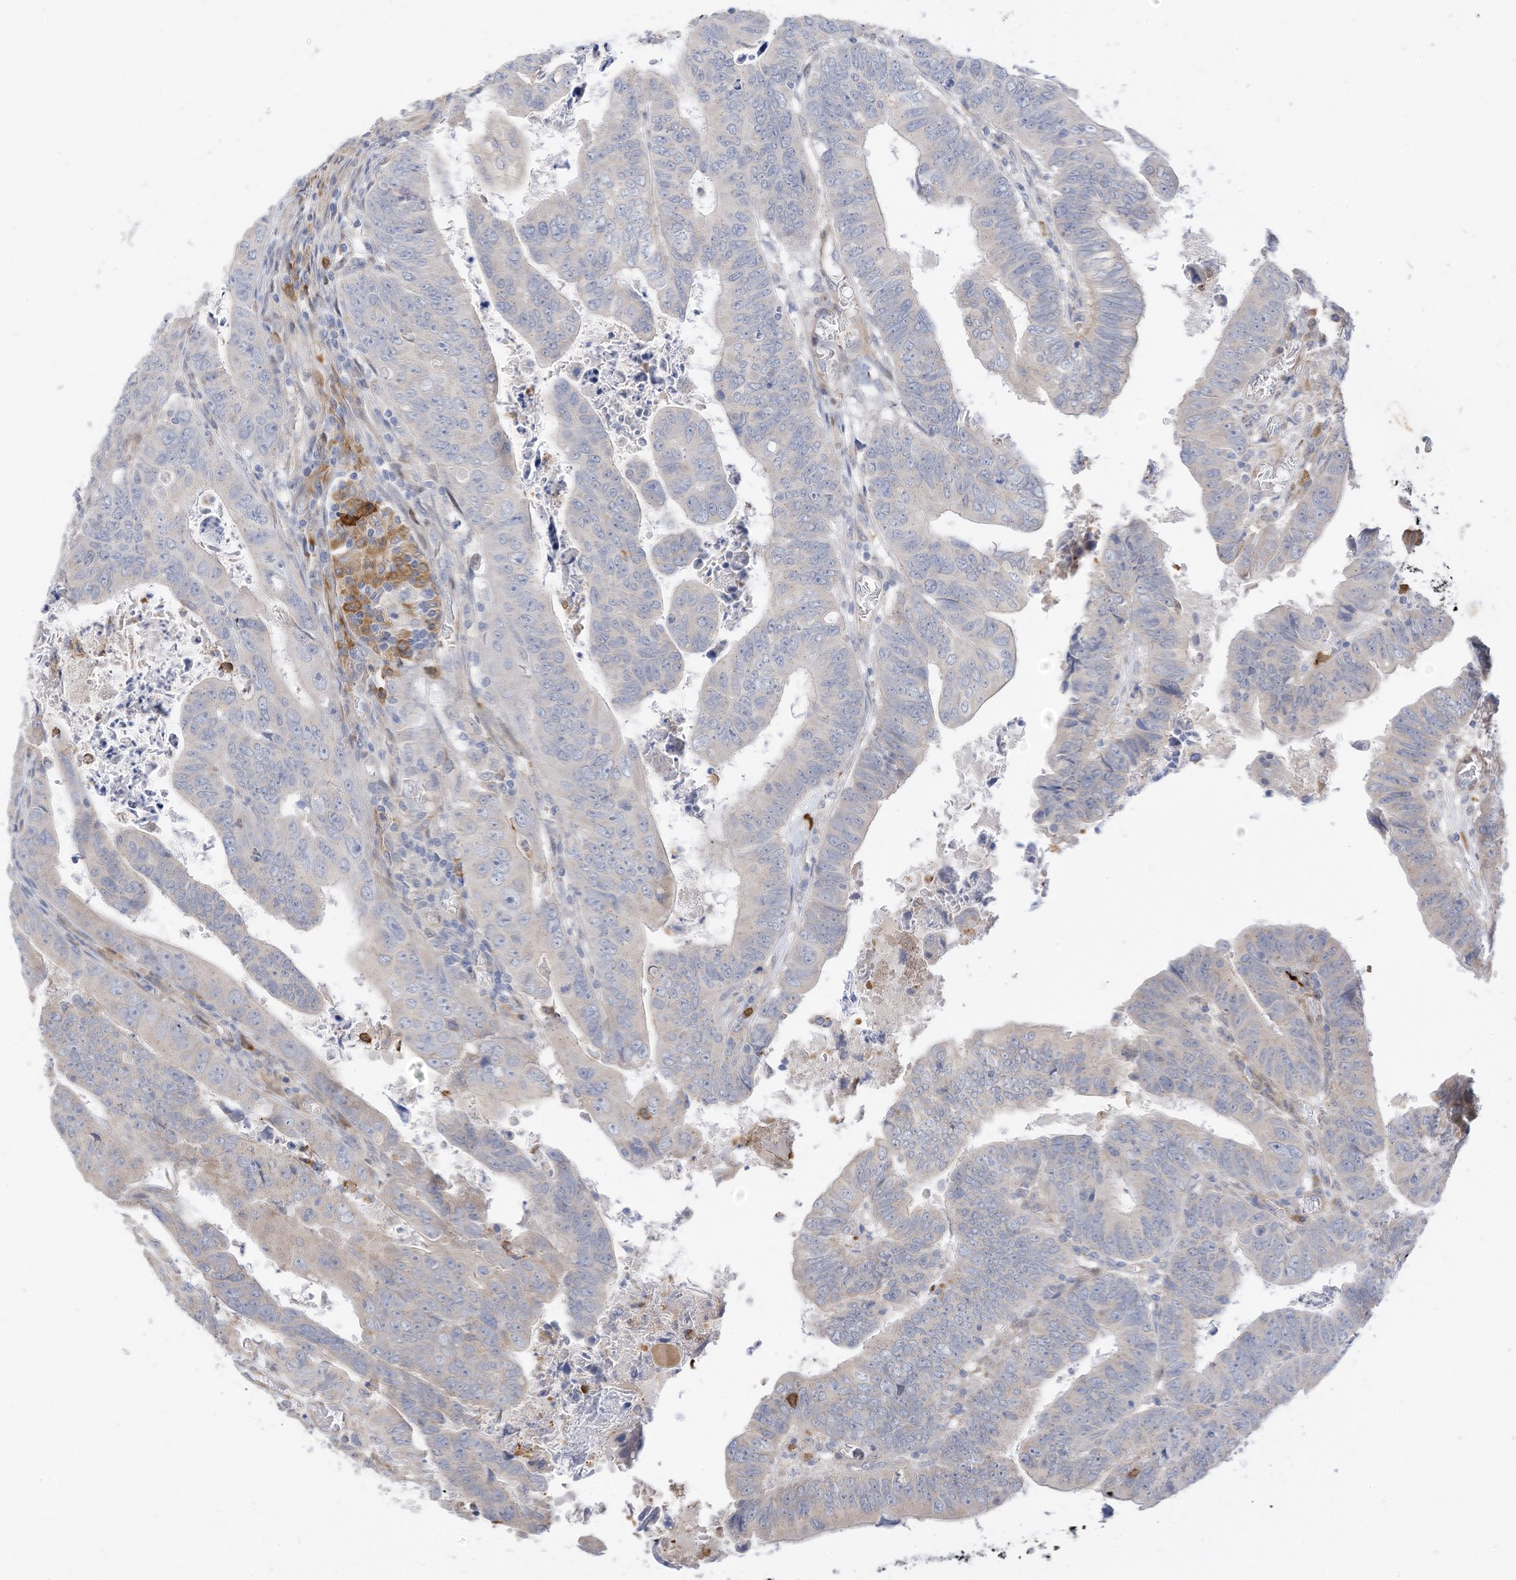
{"staining": {"intensity": "negative", "quantity": "none", "location": "none"}, "tissue": "colorectal cancer", "cell_type": "Tumor cells", "image_type": "cancer", "snomed": [{"axis": "morphology", "description": "Normal tissue, NOS"}, {"axis": "morphology", "description": "Adenocarcinoma, NOS"}, {"axis": "topography", "description": "Rectum"}], "caption": "There is no significant positivity in tumor cells of colorectal cancer (adenocarcinoma).", "gene": "ATP13A1", "patient": {"sex": "female", "age": 65}}